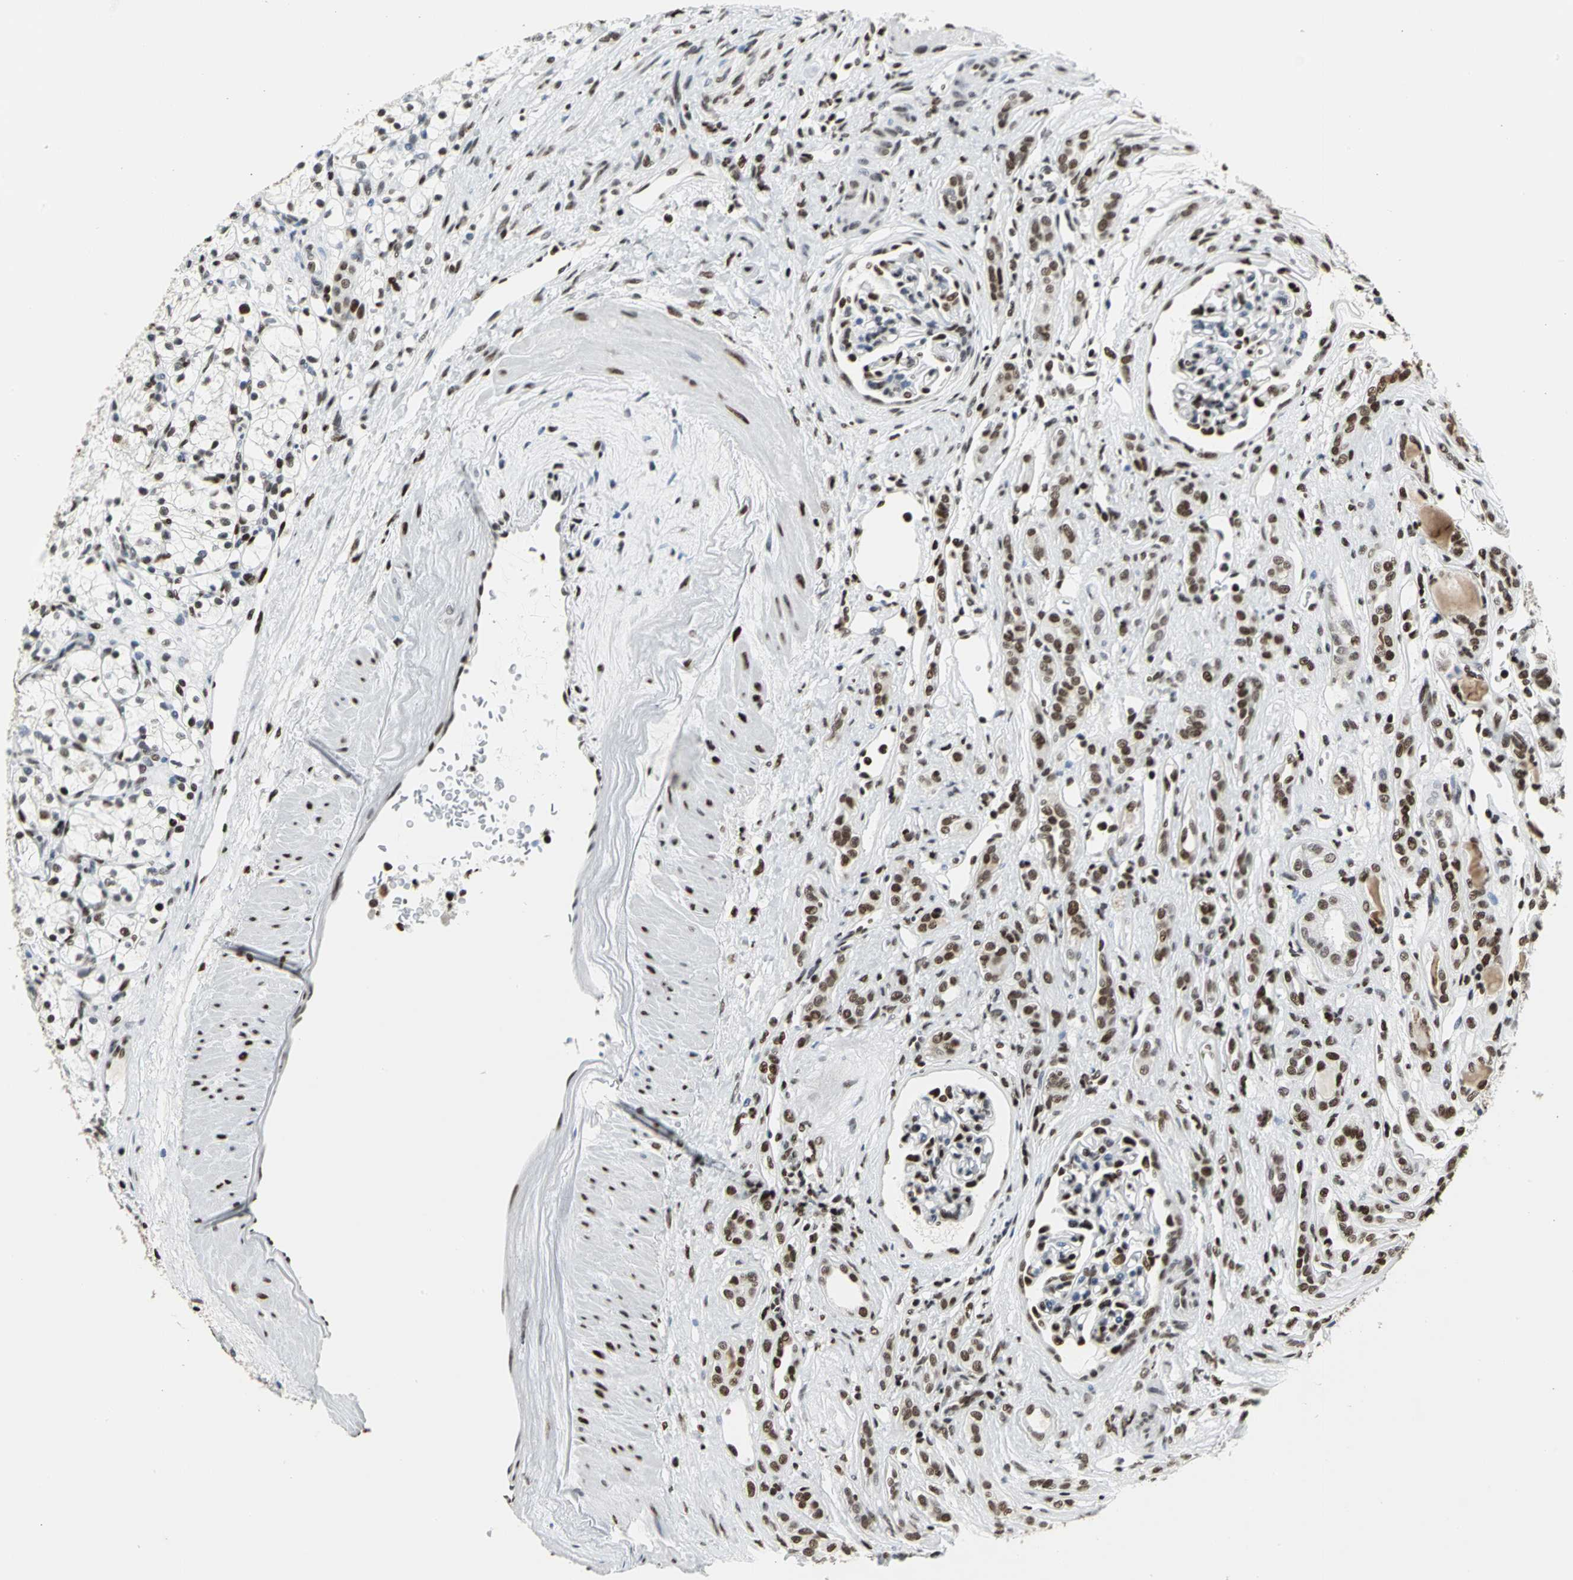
{"staining": {"intensity": "strong", "quantity": ">75%", "location": "nuclear"}, "tissue": "renal cancer", "cell_type": "Tumor cells", "image_type": "cancer", "snomed": [{"axis": "morphology", "description": "Adenocarcinoma, NOS"}, {"axis": "topography", "description": "Kidney"}], "caption": "High-power microscopy captured an immunohistochemistry (IHC) micrograph of renal cancer (adenocarcinoma), revealing strong nuclear staining in about >75% of tumor cells.", "gene": "HNRNPD", "patient": {"sex": "female", "age": 60}}